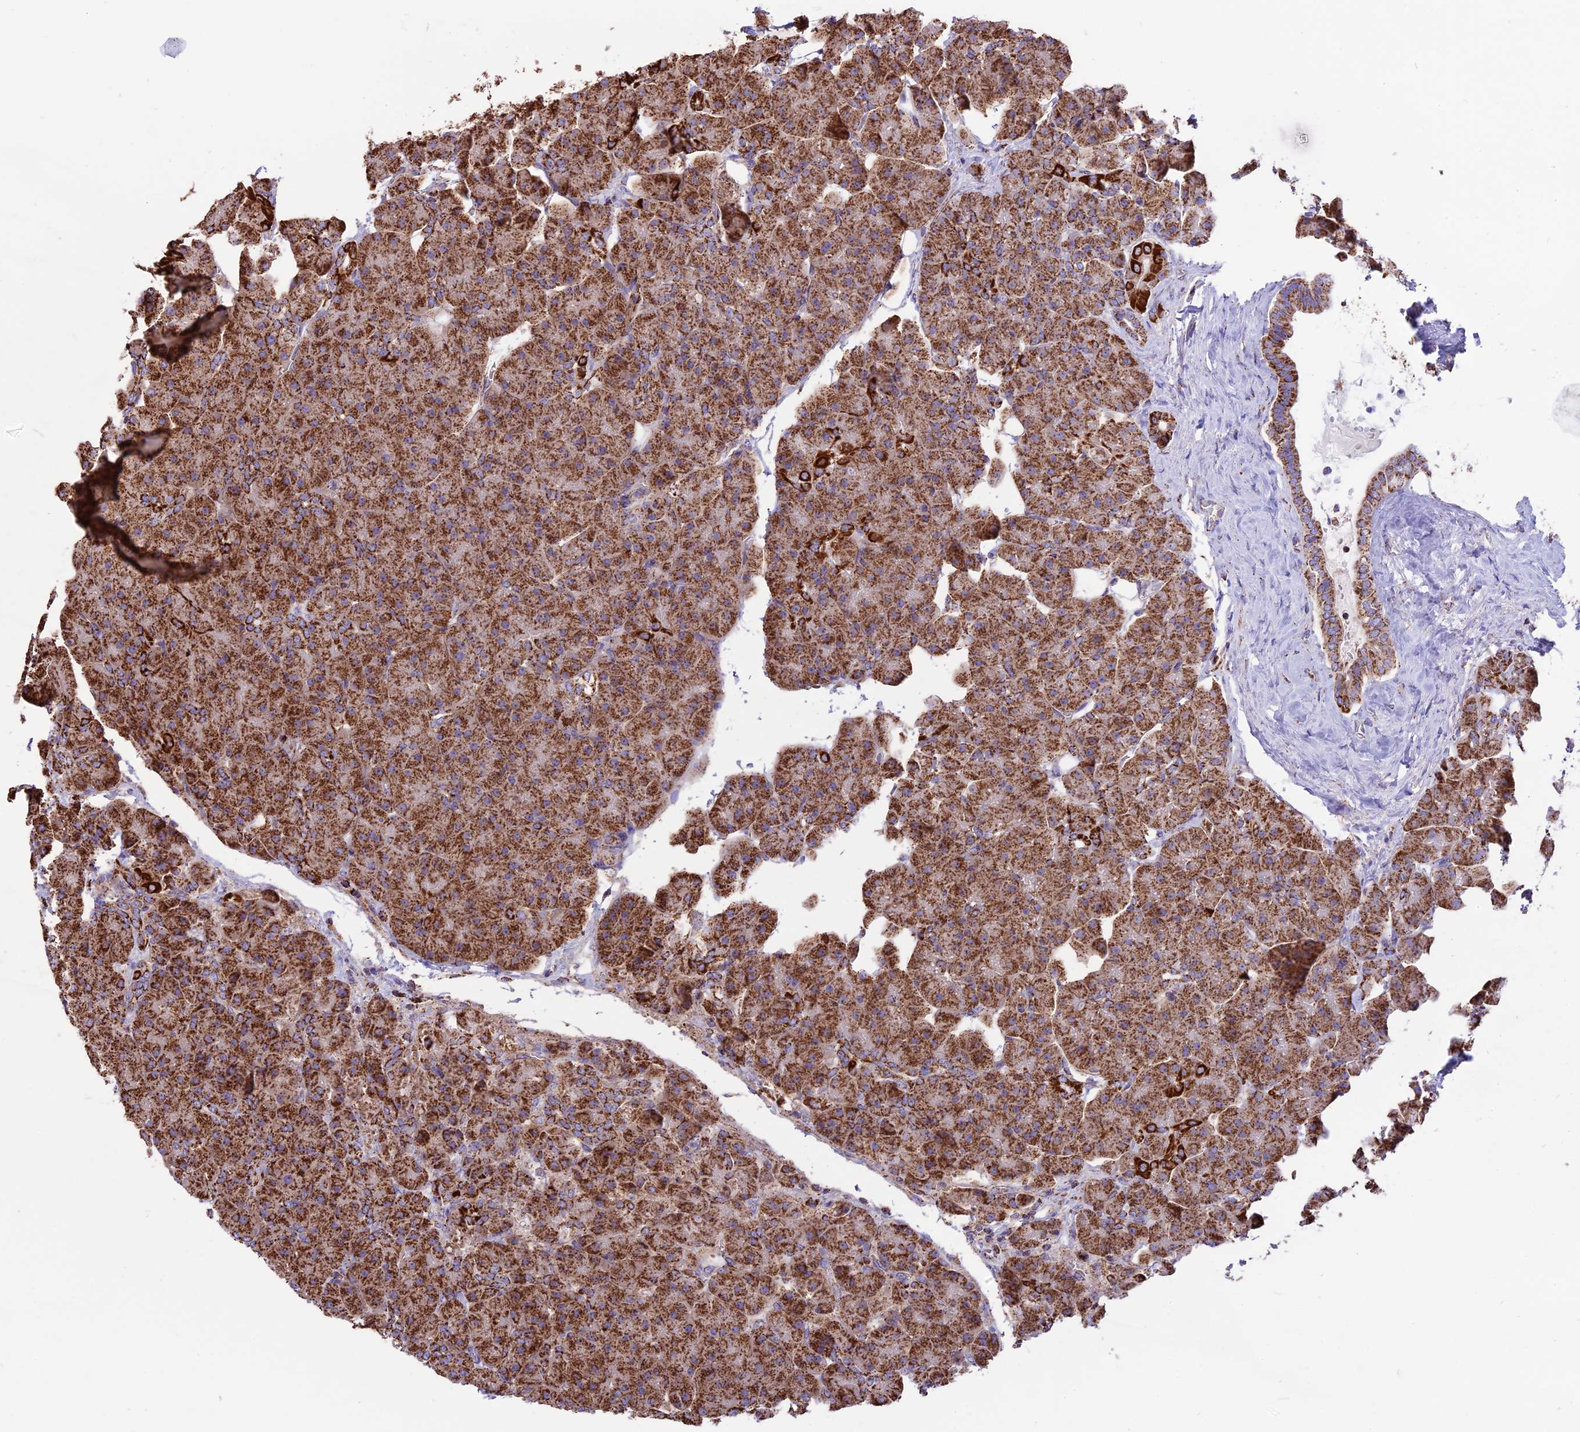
{"staining": {"intensity": "strong", "quantity": ">75%", "location": "cytoplasmic/membranous"}, "tissue": "pancreas", "cell_type": "Exocrine glandular cells", "image_type": "normal", "snomed": [{"axis": "morphology", "description": "Normal tissue, NOS"}, {"axis": "topography", "description": "Pancreas"}], "caption": "Pancreas stained with immunohistochemistry (IHC) reveals strong cytoplasmic/membranous staining in approximately >75% of exocrine glandular cells. (DAB (3,3'-diaminobenzidine) IHC, brown staining for protein, blue staining for nuclei).", "gene": "TTC4", "patient": {"sex": "male", "age": 66}}